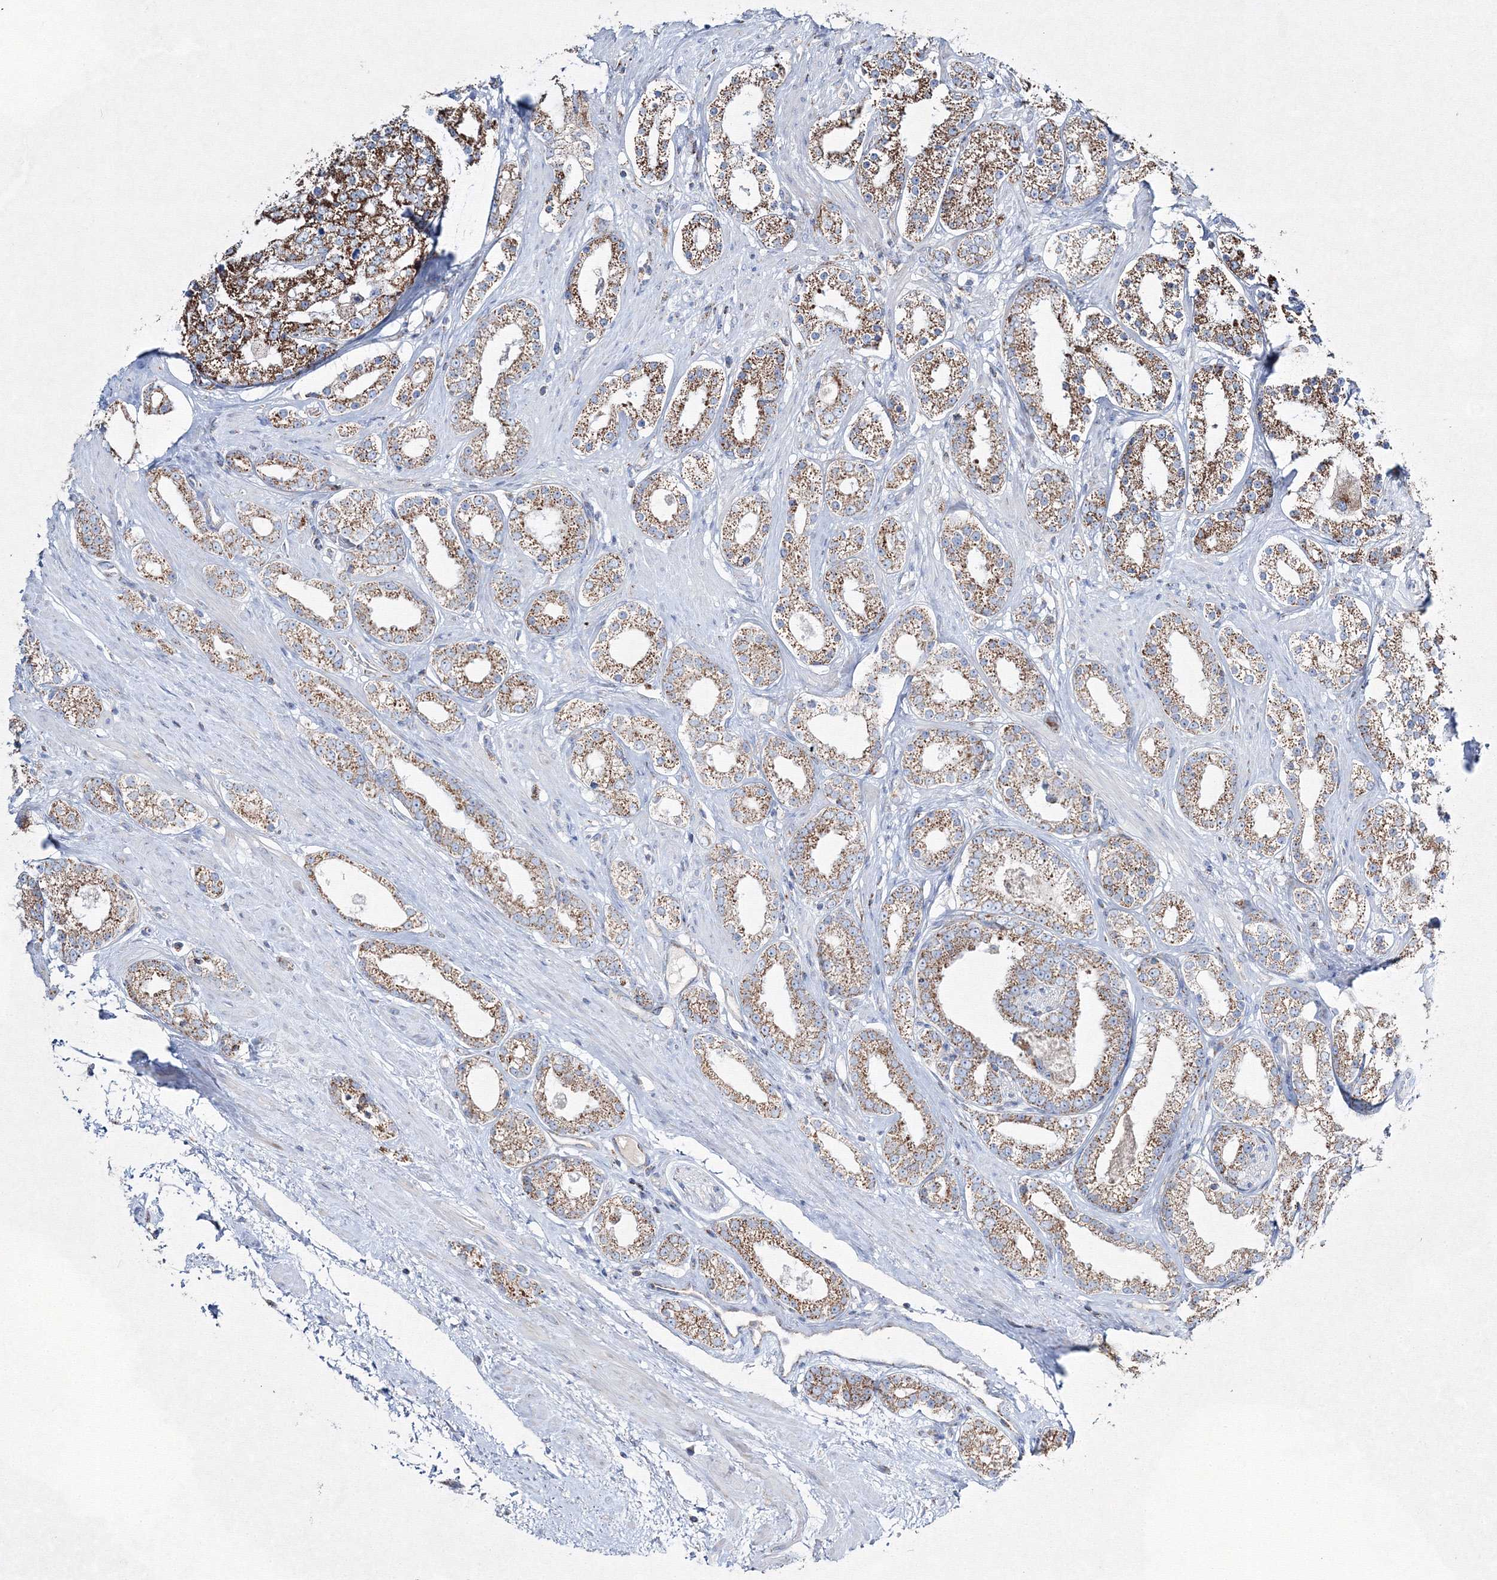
{"staining": {"intensity": "moderate", "quantity": ">75%", "location": "cytoplasmic/membranous"}, "tissue": "prostate cancer", "cell_type": "Tumor cells", "image_type": "cancer", "snomed": [{"axis": "morphology", "description": "Normal tissue, NOS"}, {"axis": "morphology", "description": "Adenocarcinoma, High grade"}, {"axis": "topography", "description": "Prostate"}], "caption": "This photomicrograph shows IHC staining of human prostate adenocarcinoma (high-grade), with medium moderate cytoplasmic/membranous expression in about >75% of tumor cells.", "gene": "IGSF9", "patient": {"sex": "male", "age": 83}}